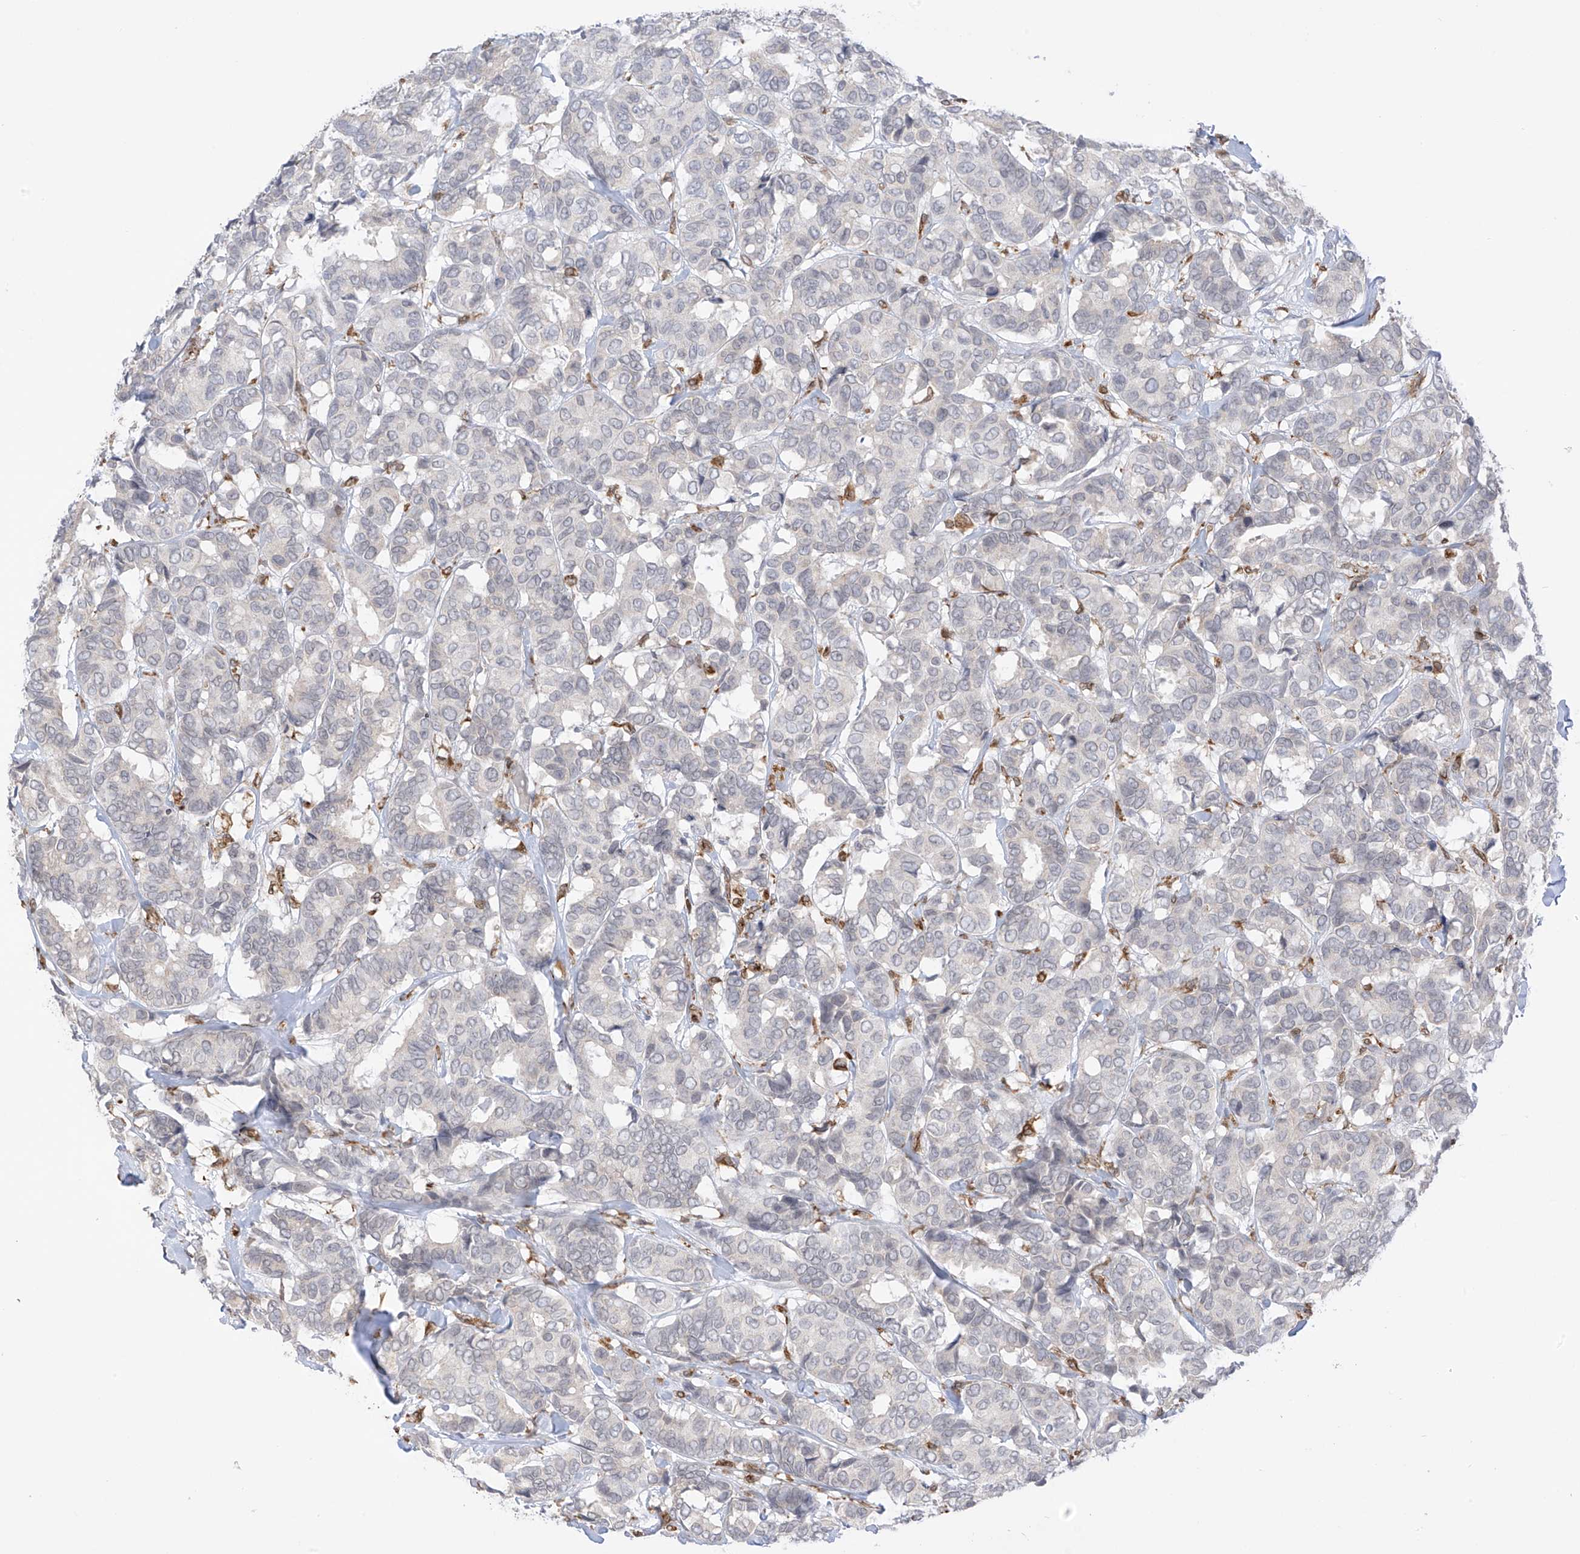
{"staining": {"intensity": "negative", "quantity": "none", "location": "none"}, "tissue": "breast cancer", "cell_type": "Tumor cells", "image_type": "cancer", "snomed": [{"axis": "morphology", "description": "Duct carcinoma"}, {"axis": "topography", "description": "Breast"}], "caption": "Immunohistochemical staining of invasive ductal carcinoma (breast) exhibits no significant staining in tumor cells.", "gene": "TBXAS1", "patient": {"sex": "female", "age": 87}}